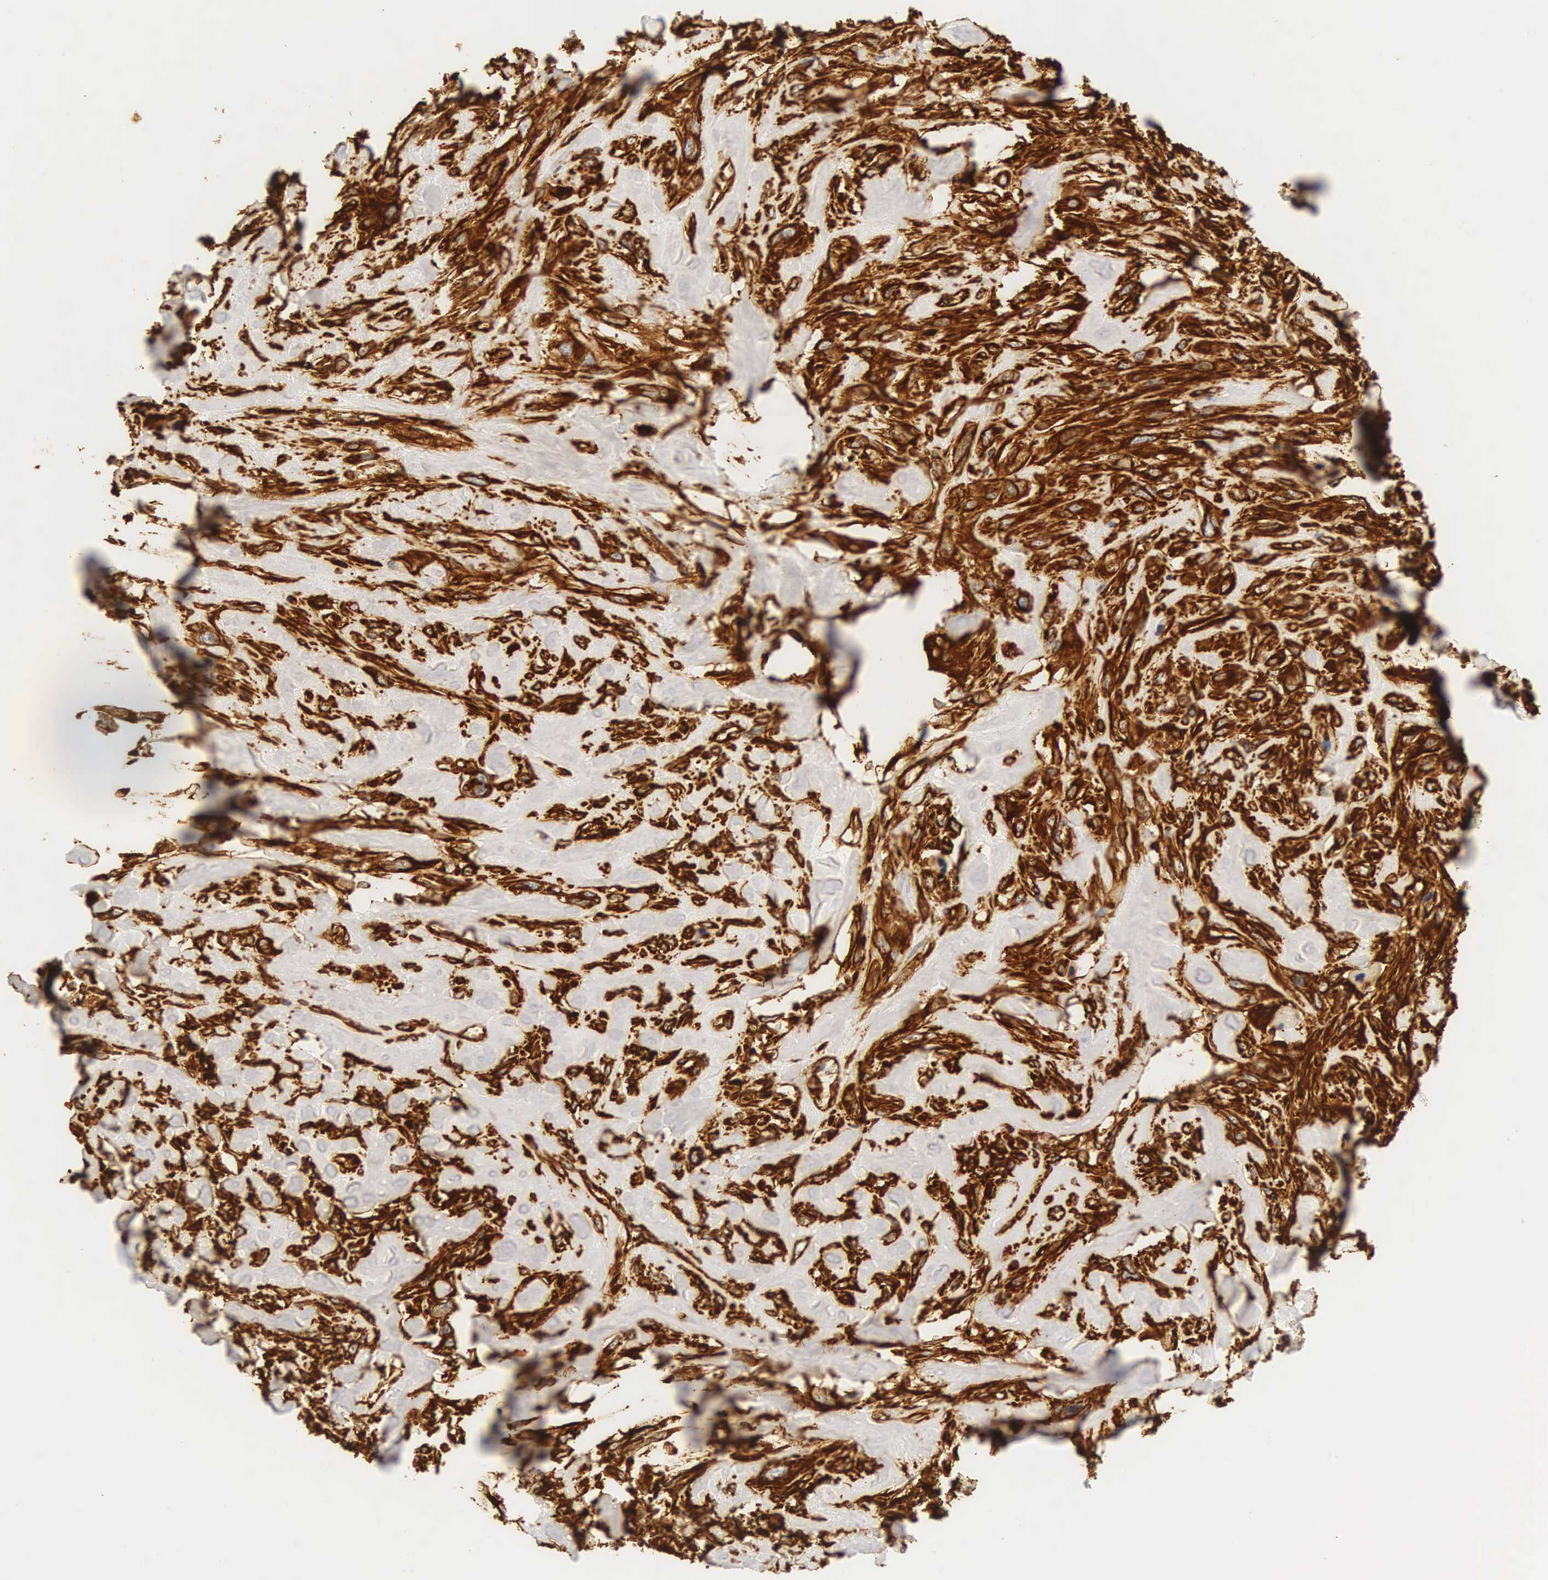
{"staining": {"intensity": "negative", "quantity": "none", "location": "none"}, "tissue": "breast cancer", "cell_type": "Tumor cells", "image_type": "cancer", "snomed": [{"axis": "morphology", "description": "Neoplasm, malignant, NOS"}, {"axis": "topography", "description": "Breast"}], "caption": "This micrograph is of neoplasm (malignant) (breast) stained with IHC to label a protein in brown with the nuclei are counter-stained blue. There is no expression in tumor cells.", "gene": "VIM", "patient": {"sex": "female", "age": 50}}